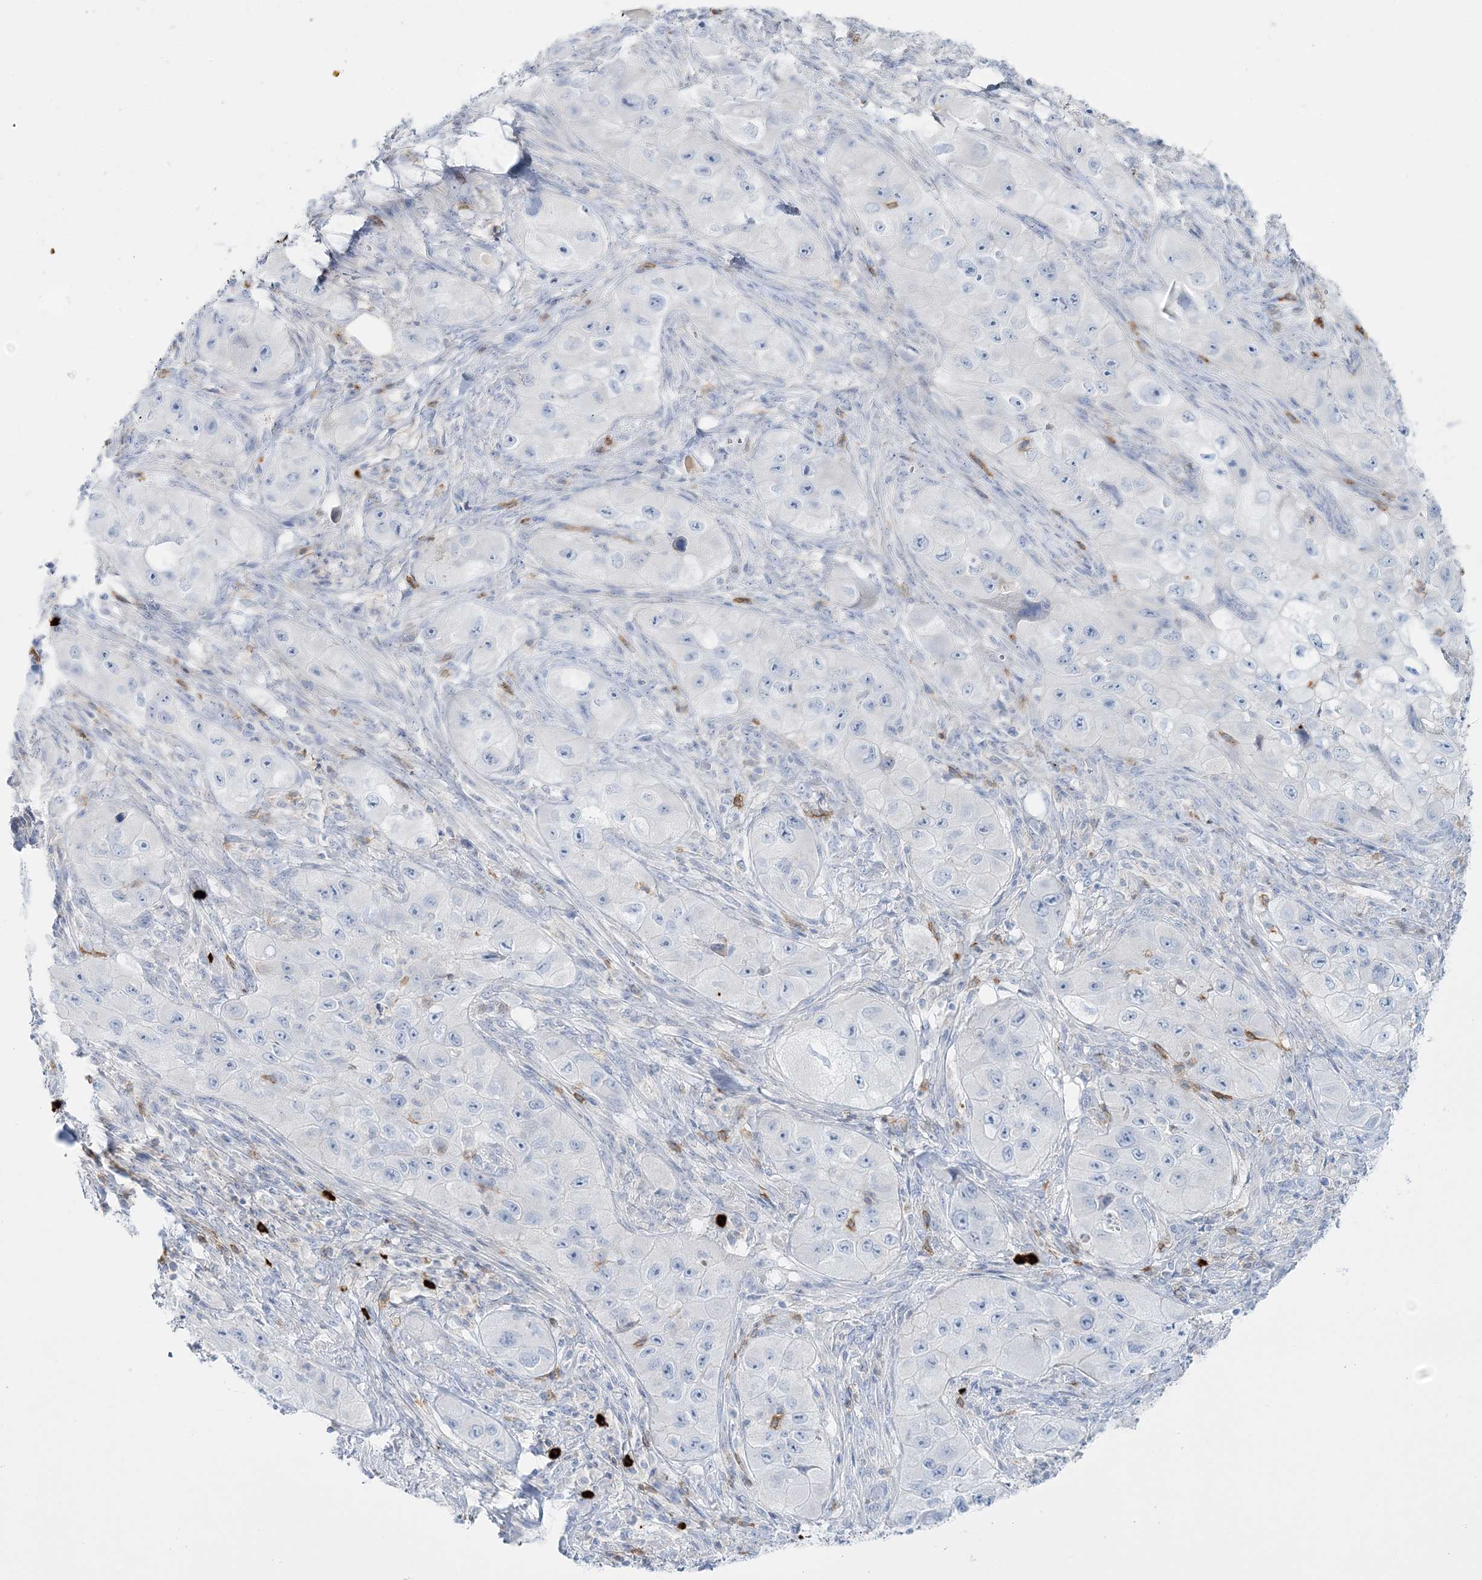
{"staining": {"intensity": "negative", "quantity": "none", "location": "none"}, "tissue": "skin cancer", "cell_type": "Tumor cells", "image_type": "cancer", "snomed": [{"axis": "morphology", "description": "Squamous cell carcinoma, NOS"}, {"axis": "topography", "description": "Skin"}, {"axis": "topography", "description": "Subcutis"}], "caption": "The immunohistochemistry image has no significant expression in tumor cells of skin cancer tissue.", "gene": "WDSUB1", "patient": {"sex": "male", "age": 73}}